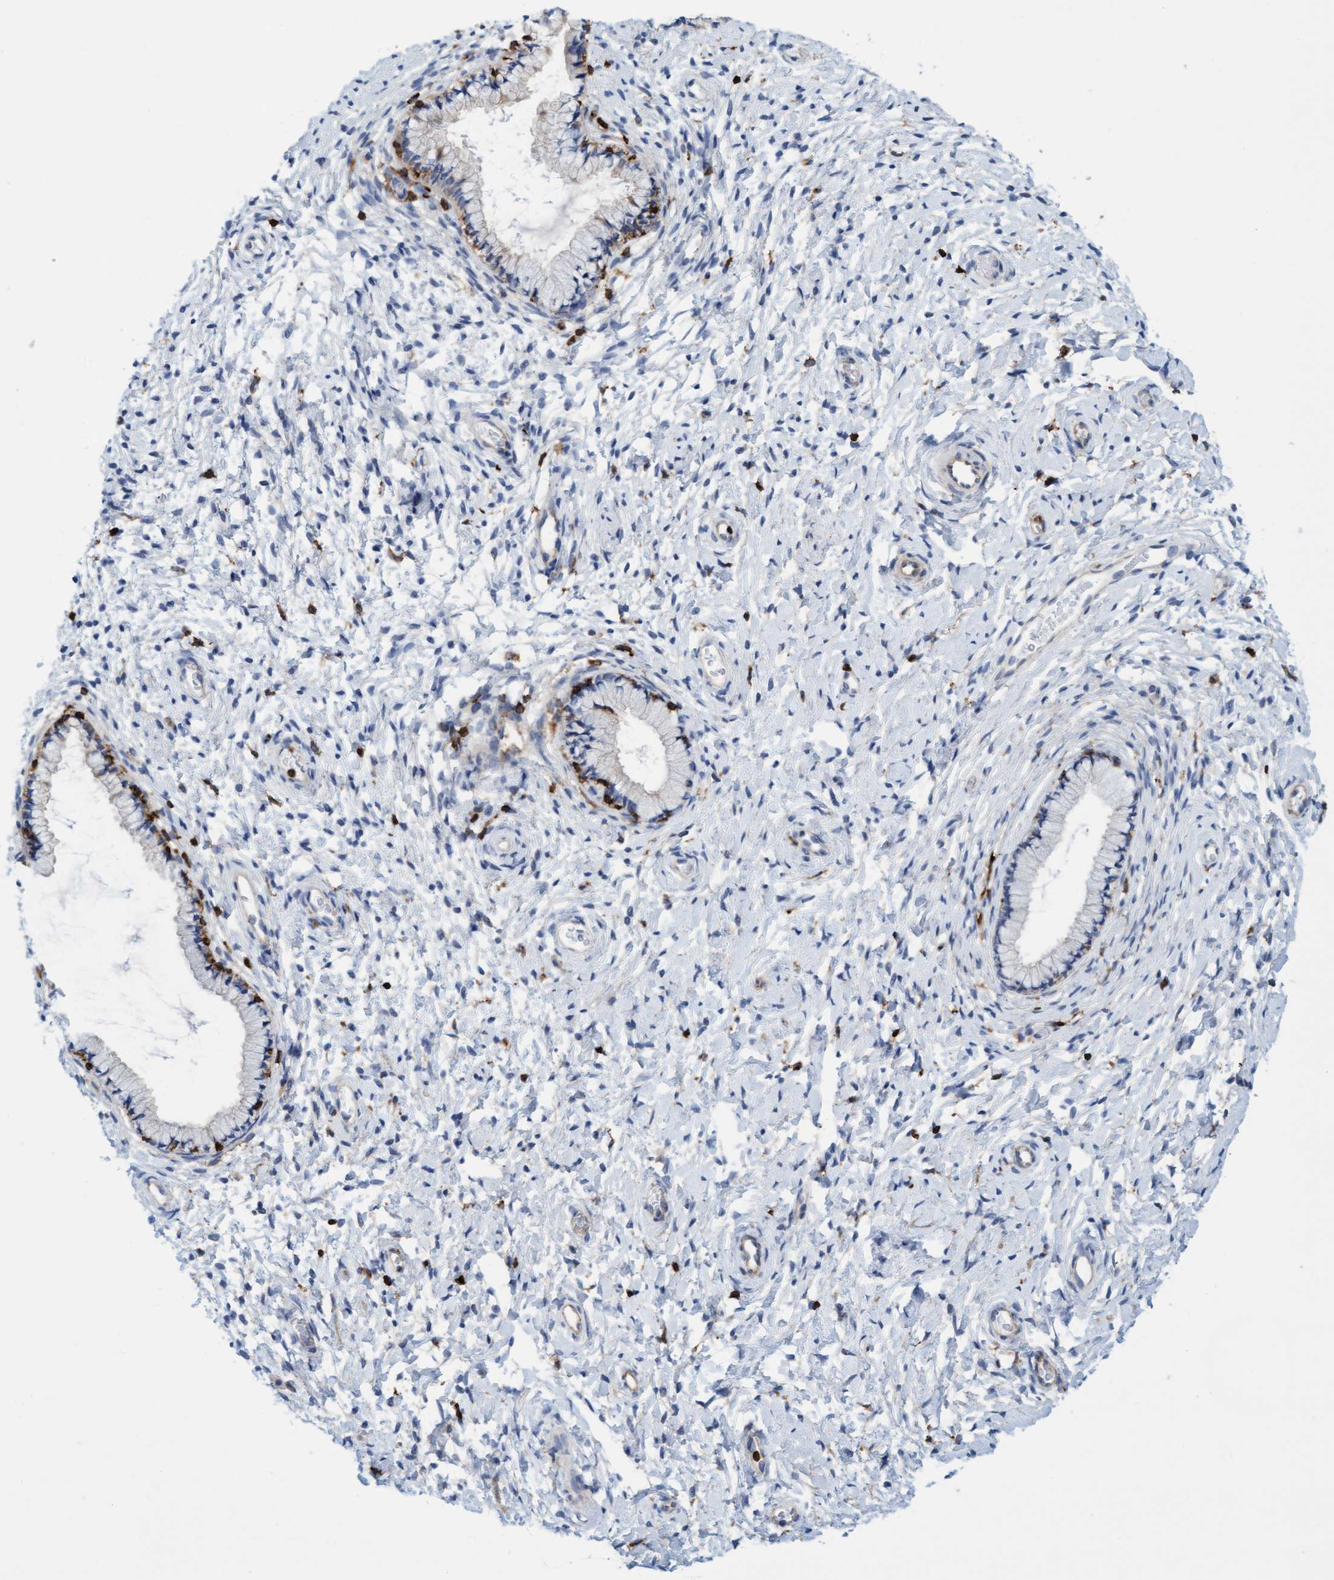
{"staining": {"intensity": "weak", "quantity": "<25%", "location": "cytoplasmic/membranous"}, "tissue": "cervix", "cell_type": "Glandular cells", "image_type": "normal", "snomed": [{"axis": "morphology", "description": "Normal tissue, NOS"}, {"axis": "topography", "description": "Cervix"}], "caption": "Immunohistochemical staining of benign human cervix displays no significant expression in glandular cells.", "gene": "FNBP1", "patient": {"sex": "female", "age": 72}}